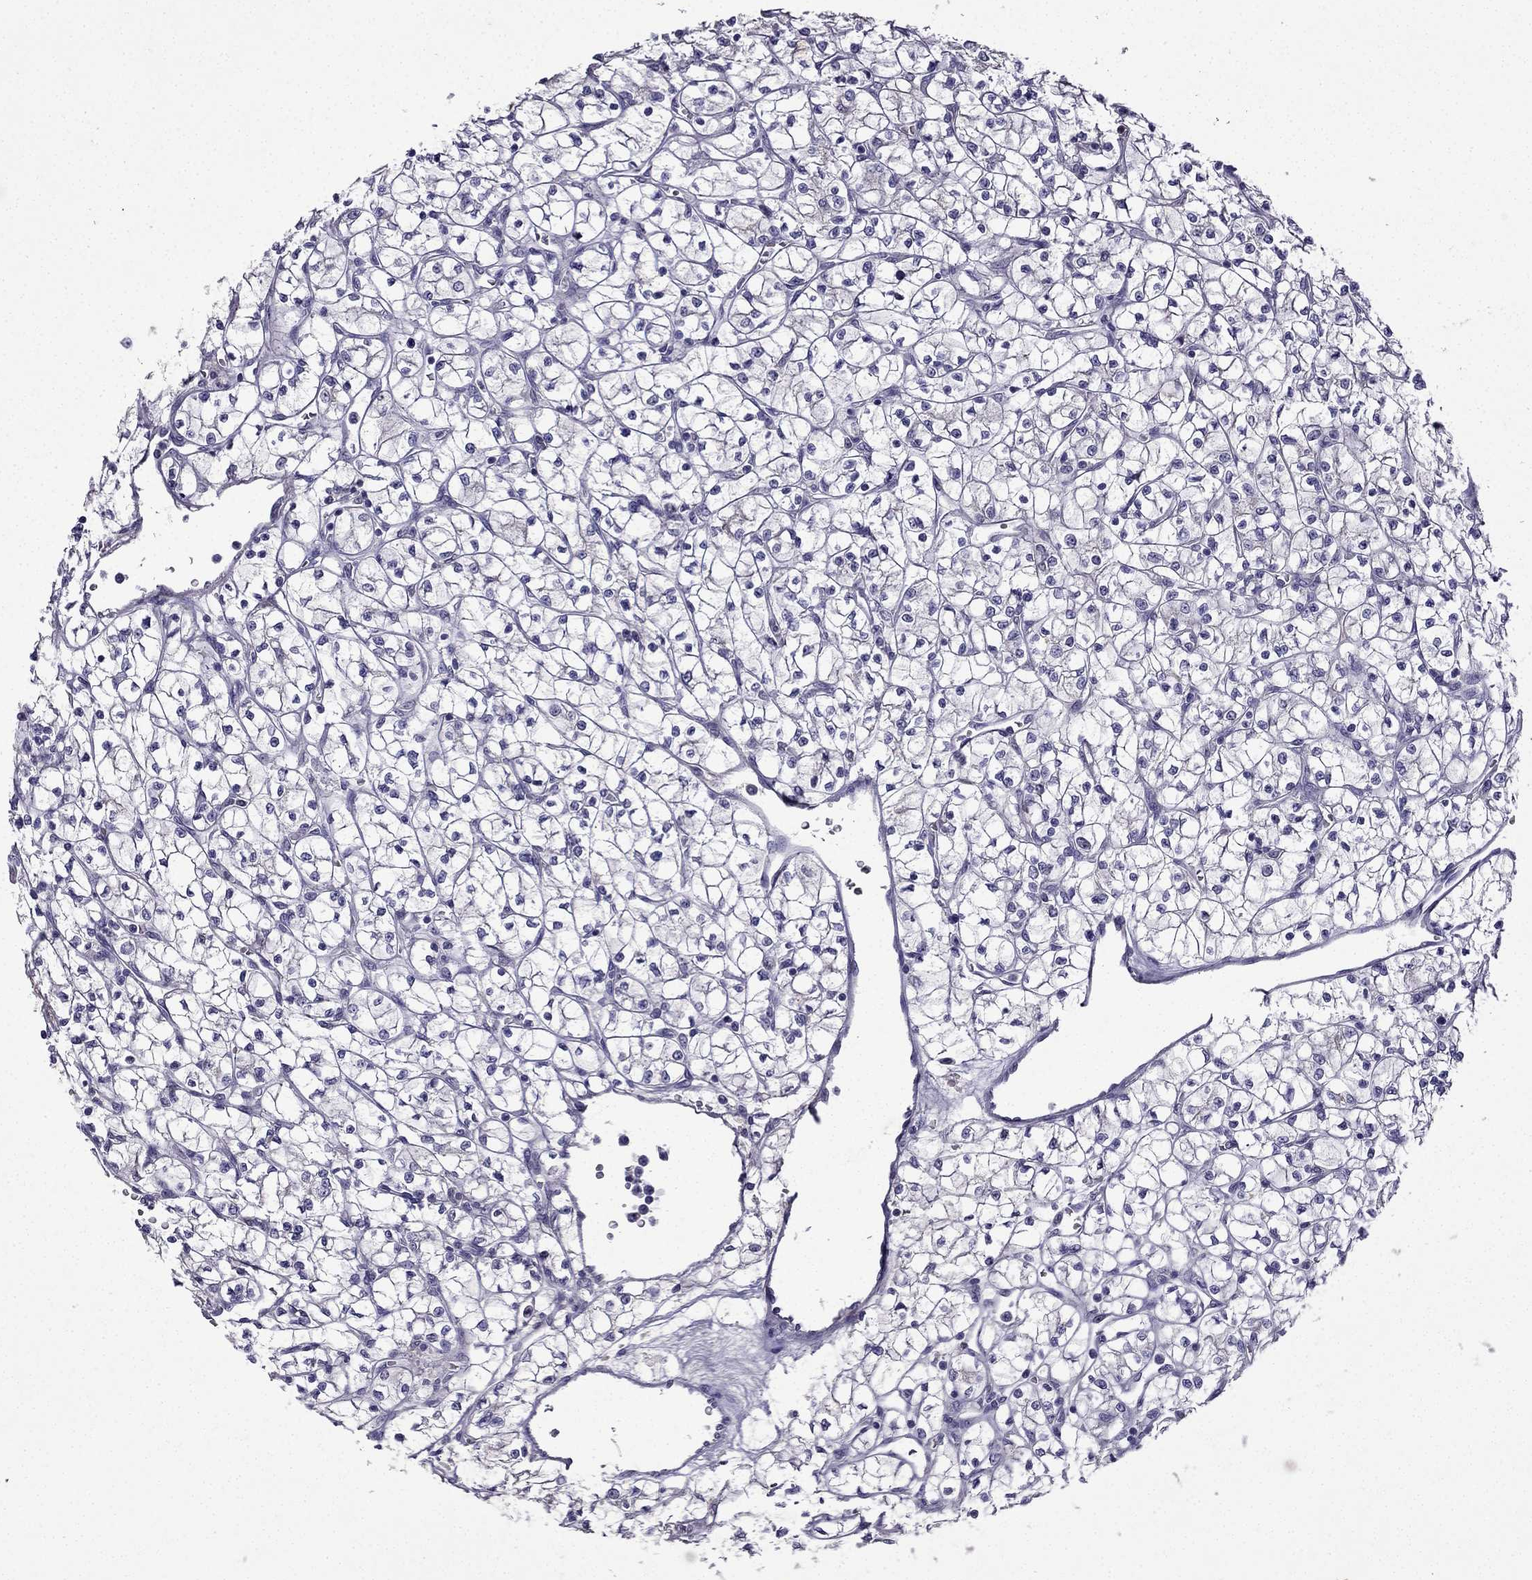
{"staining": {"intensity": "negative", "quantity": "none", "location": "none"}, "tissue": "renal cancer", "cell_type": "Tumor cells", "image_type": "cancer", "snomed": [{"axis": "morphology", "description": "Adenocarcinoma, NOS"}, {"axis": "topography", "description": "Kidney"}], "caption": "IHC image of neoplastic tissue: human renal cancer (adenocarcinoma) stained with DAB (3,3'-diaminobenzidine) displays no significant protein expression in tumor cells.", "gene": "UHRF1", "patient": {"sex": "female", "age": 64}}